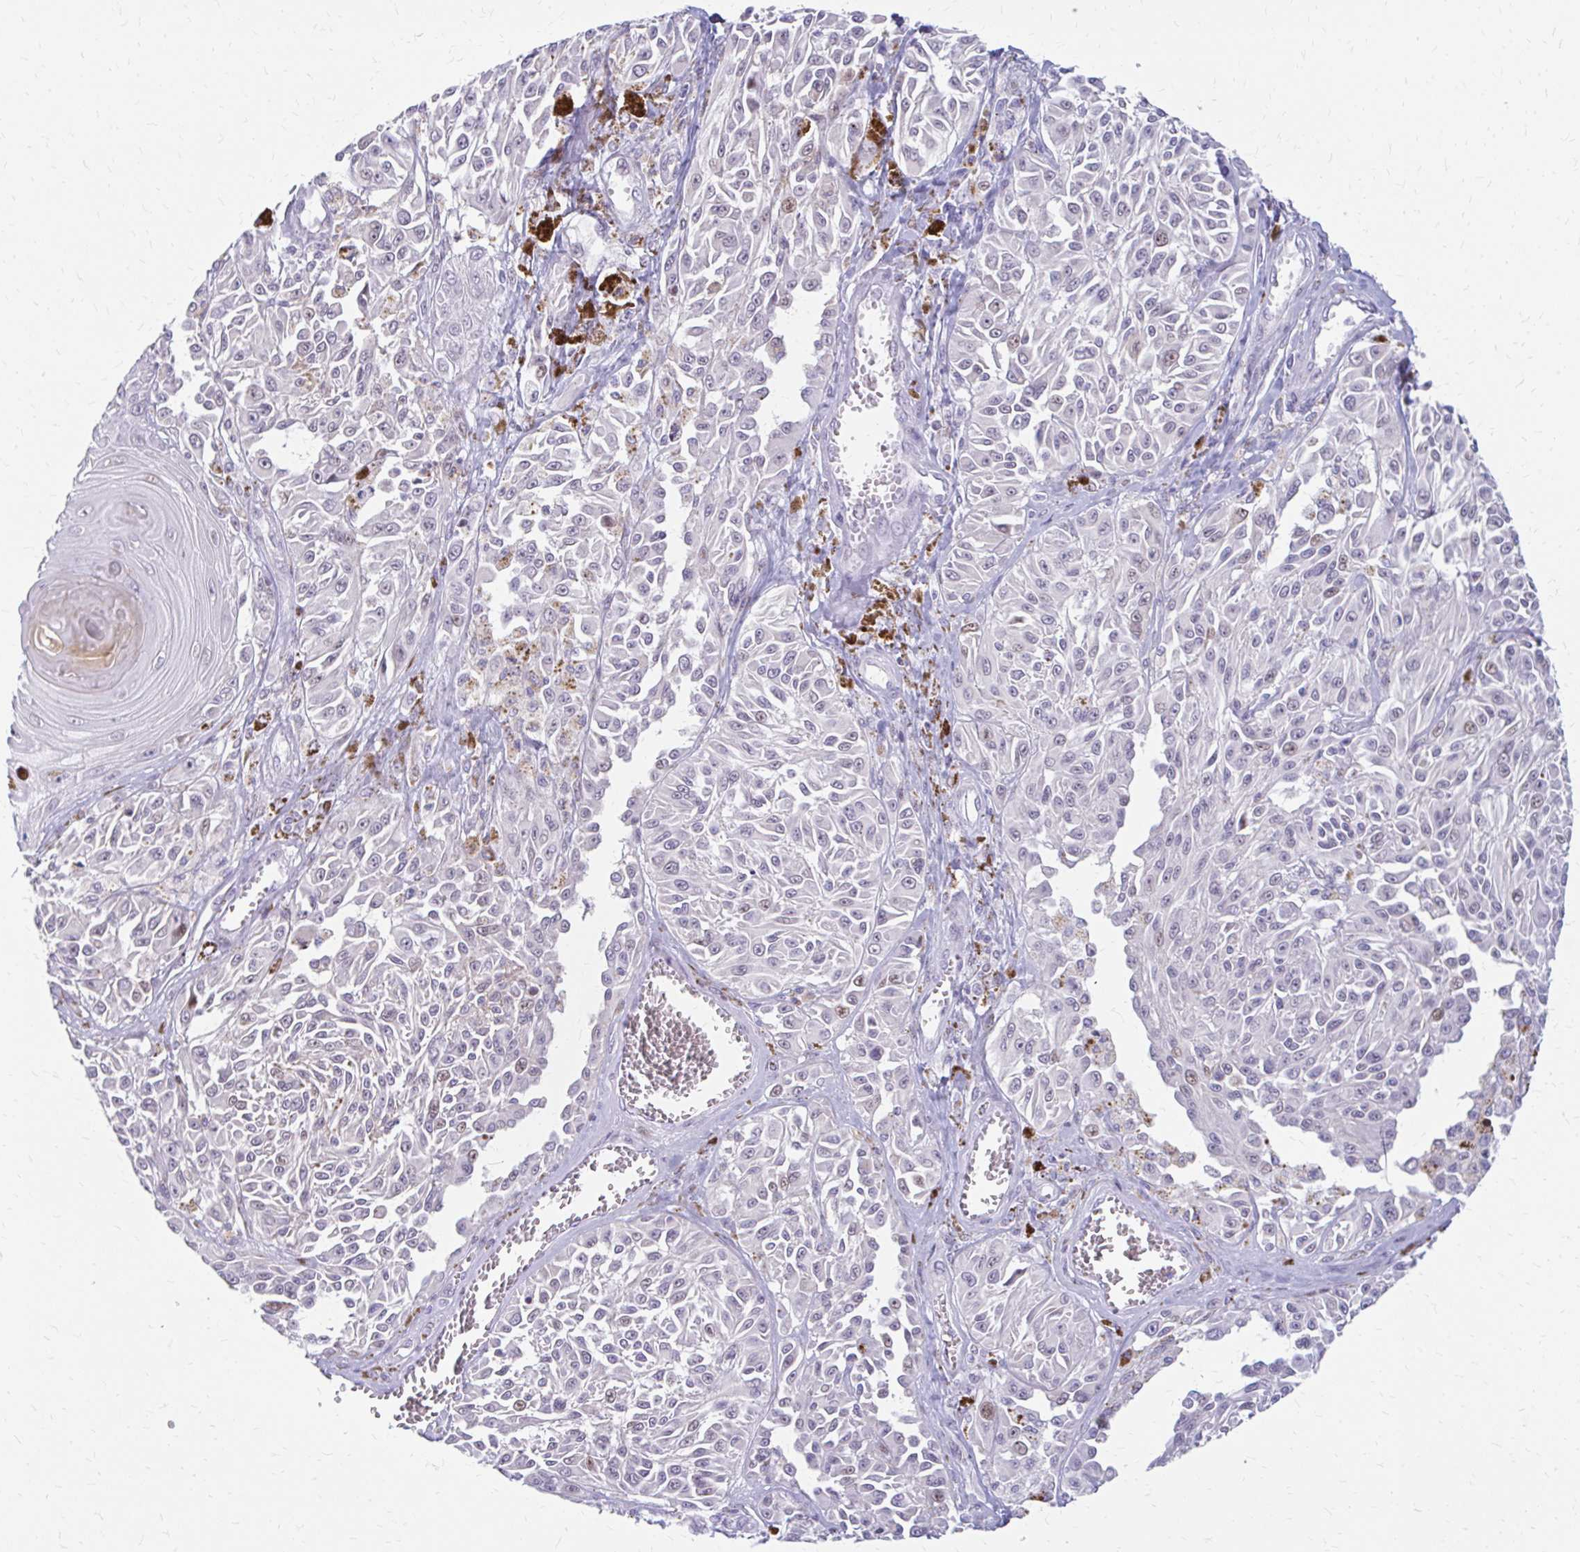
{"staining": {"intensity": "weak", "quantity": "<25%", "location": "nuclear"}, "tissue": "melanoma", "cell_type": "Tumor cells", "image_type": "cancer", "snomed": [{"axis": "morphology", "description": "Malignant melanoma, NOS"}, {"axis": "topography", "description": "Skin"}], "caption": "The immunohistochemistry (IHC) micrograph has no significant positivity in tumor cells of malignant melanoma tissue.", "gene": "RGS16", "patient": {"sex": "male", "age": 94}}